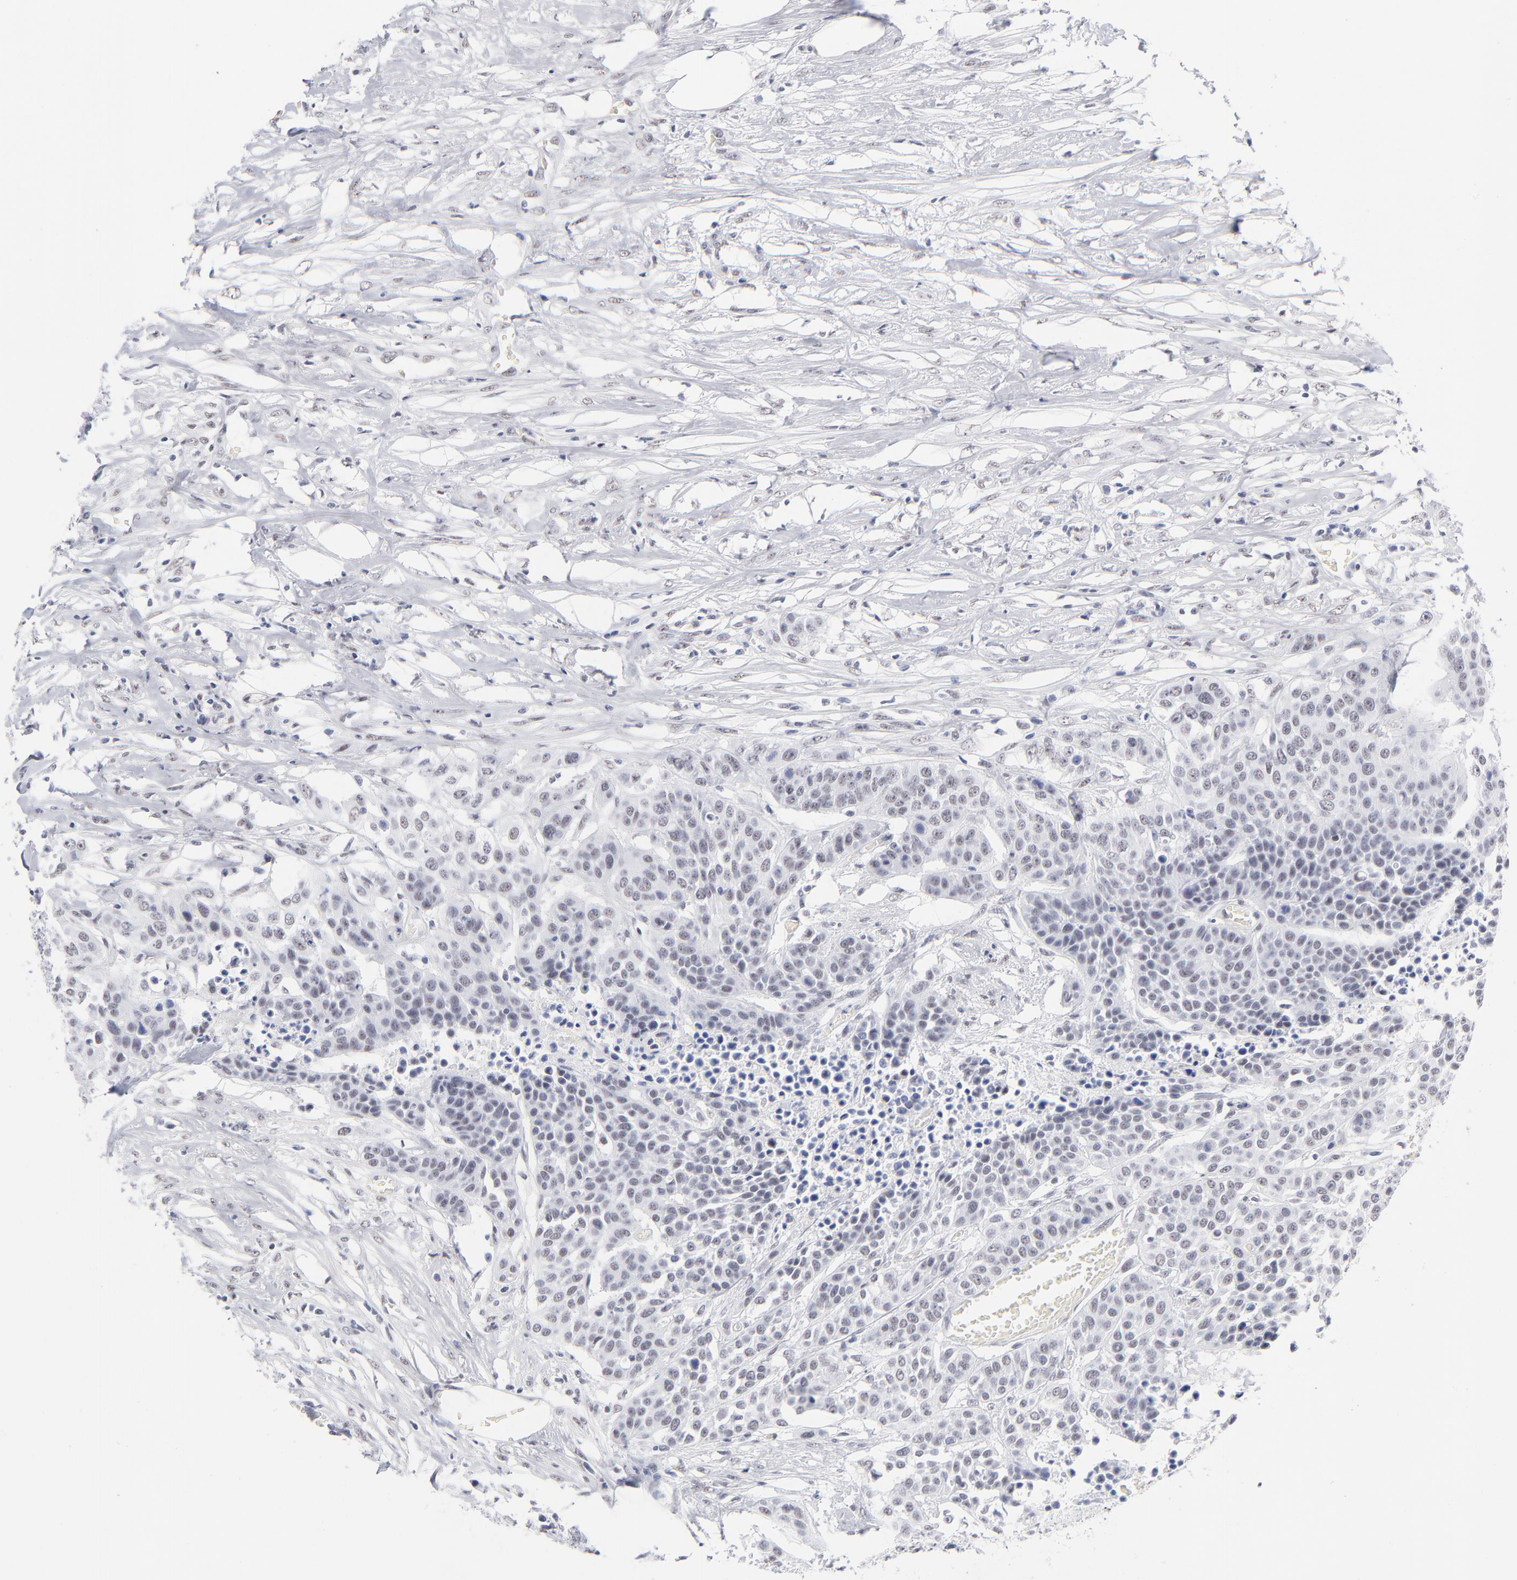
{"staining": {"intensity": "weak", "quantity": "<25%", "location": "nuclear"}, "tissue": "urothelial cancer", "cell_type": "Tumor cells", "image_type": "cancer", "snomed": [{"axis": "morphology", "description": "Urothelial carcinoma, High grade"}, {"axis": "topography", "description": "Urinary bladder"}], "caption": "Human high-grade urothelial carcinoma stained for a protein using immunohistochemistry demonstrates no staining in tumor cells.", "gene": "SNRPB", "patient": {"sex": "male", "age": 74}}